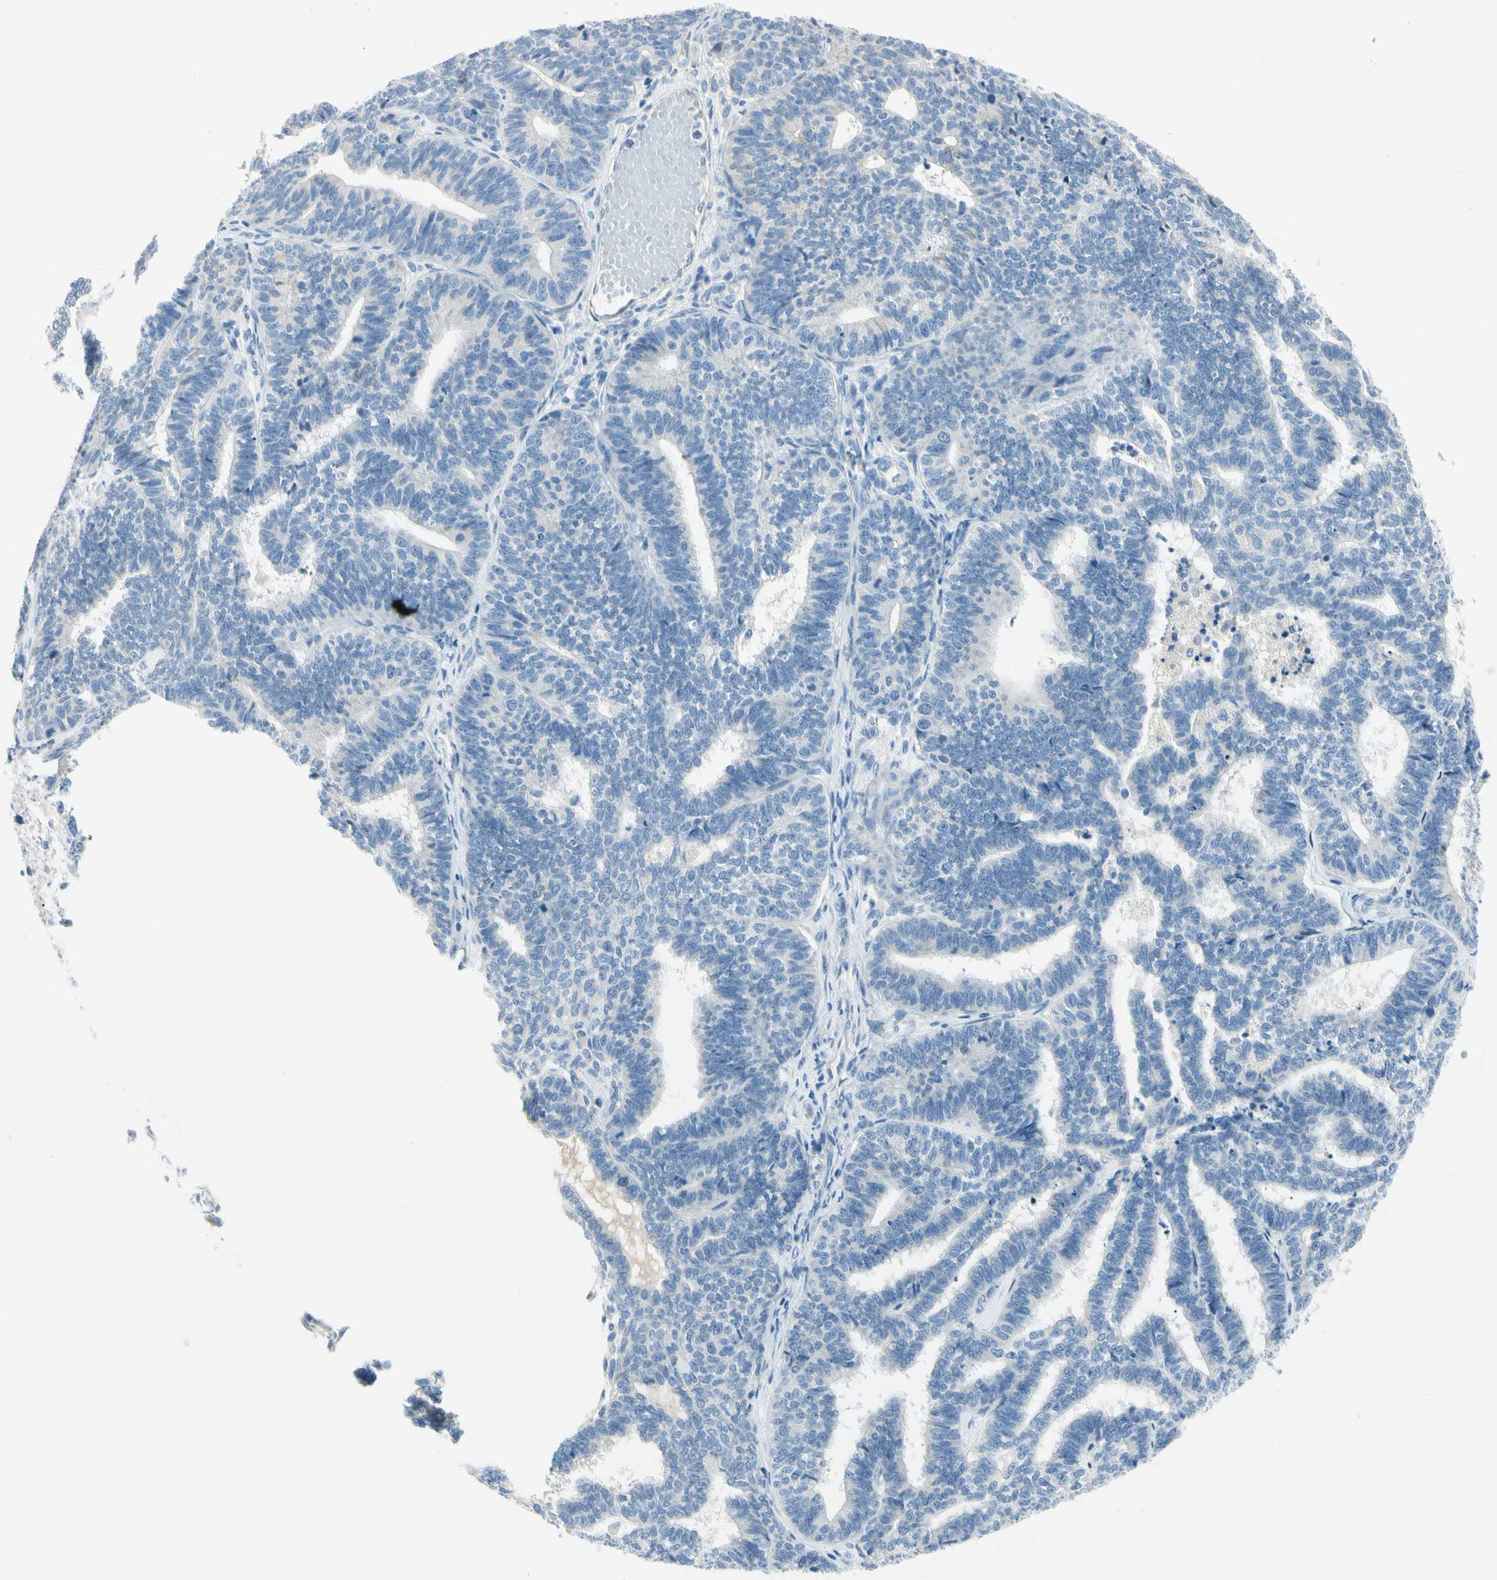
{"staining": {"intensity": "negative", "quantity": "none", "location": "none"}, "tissue": "endometrial cancer", "cell_type": "Tumor cells", "image_type": "cancer", "snomed": [{"axis": "morphology", "description": "Adenocarcinoma, NOS"}, {"axis": "topography", "description": "Endometrium"}], "caption": "Immunohistochemistry histopathology image of human endometrial cancer stained for a protein (brown), which reveals no positivity in tumor cells.", "gene": "SLC6A15", "patient": {"sex": "female", "age": 70}}